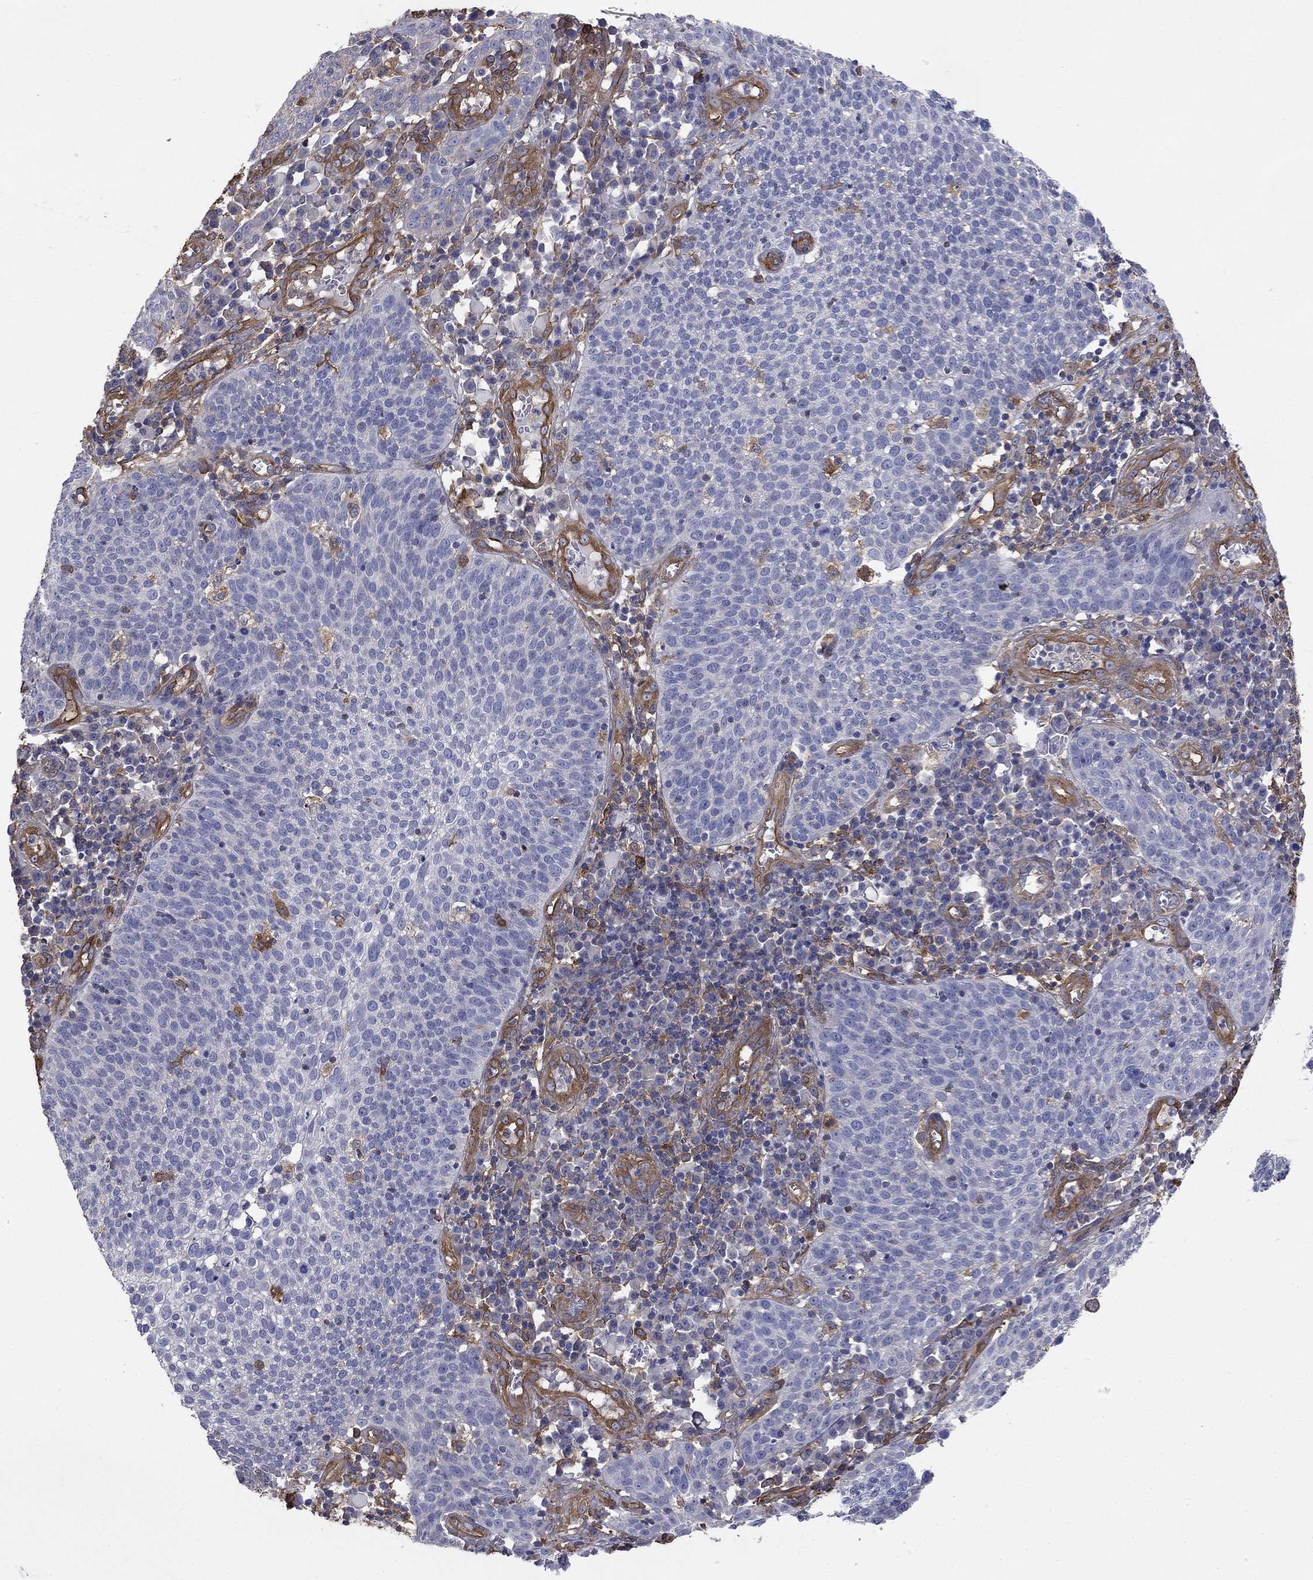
{"staining": {"intensity": "negative", "quantity": "none", "location": "none"}, "tissue": "cervical cancer", "cell_type": "Tumor cells", "image_type": "cancer", "snomed": [{"axis": "morphology", "description": "Squamous cell carcinoma, NOS"}, {"axis": "topography", "description": "Cervix"}], "caption": "High power microscopy histopathology image of an IHC image of cervical squamous cell carcinoma, revealing no significant staining in tumor cells.", "gene": "DPYSL2", "patient": {"sex": "female", "age": 34}}